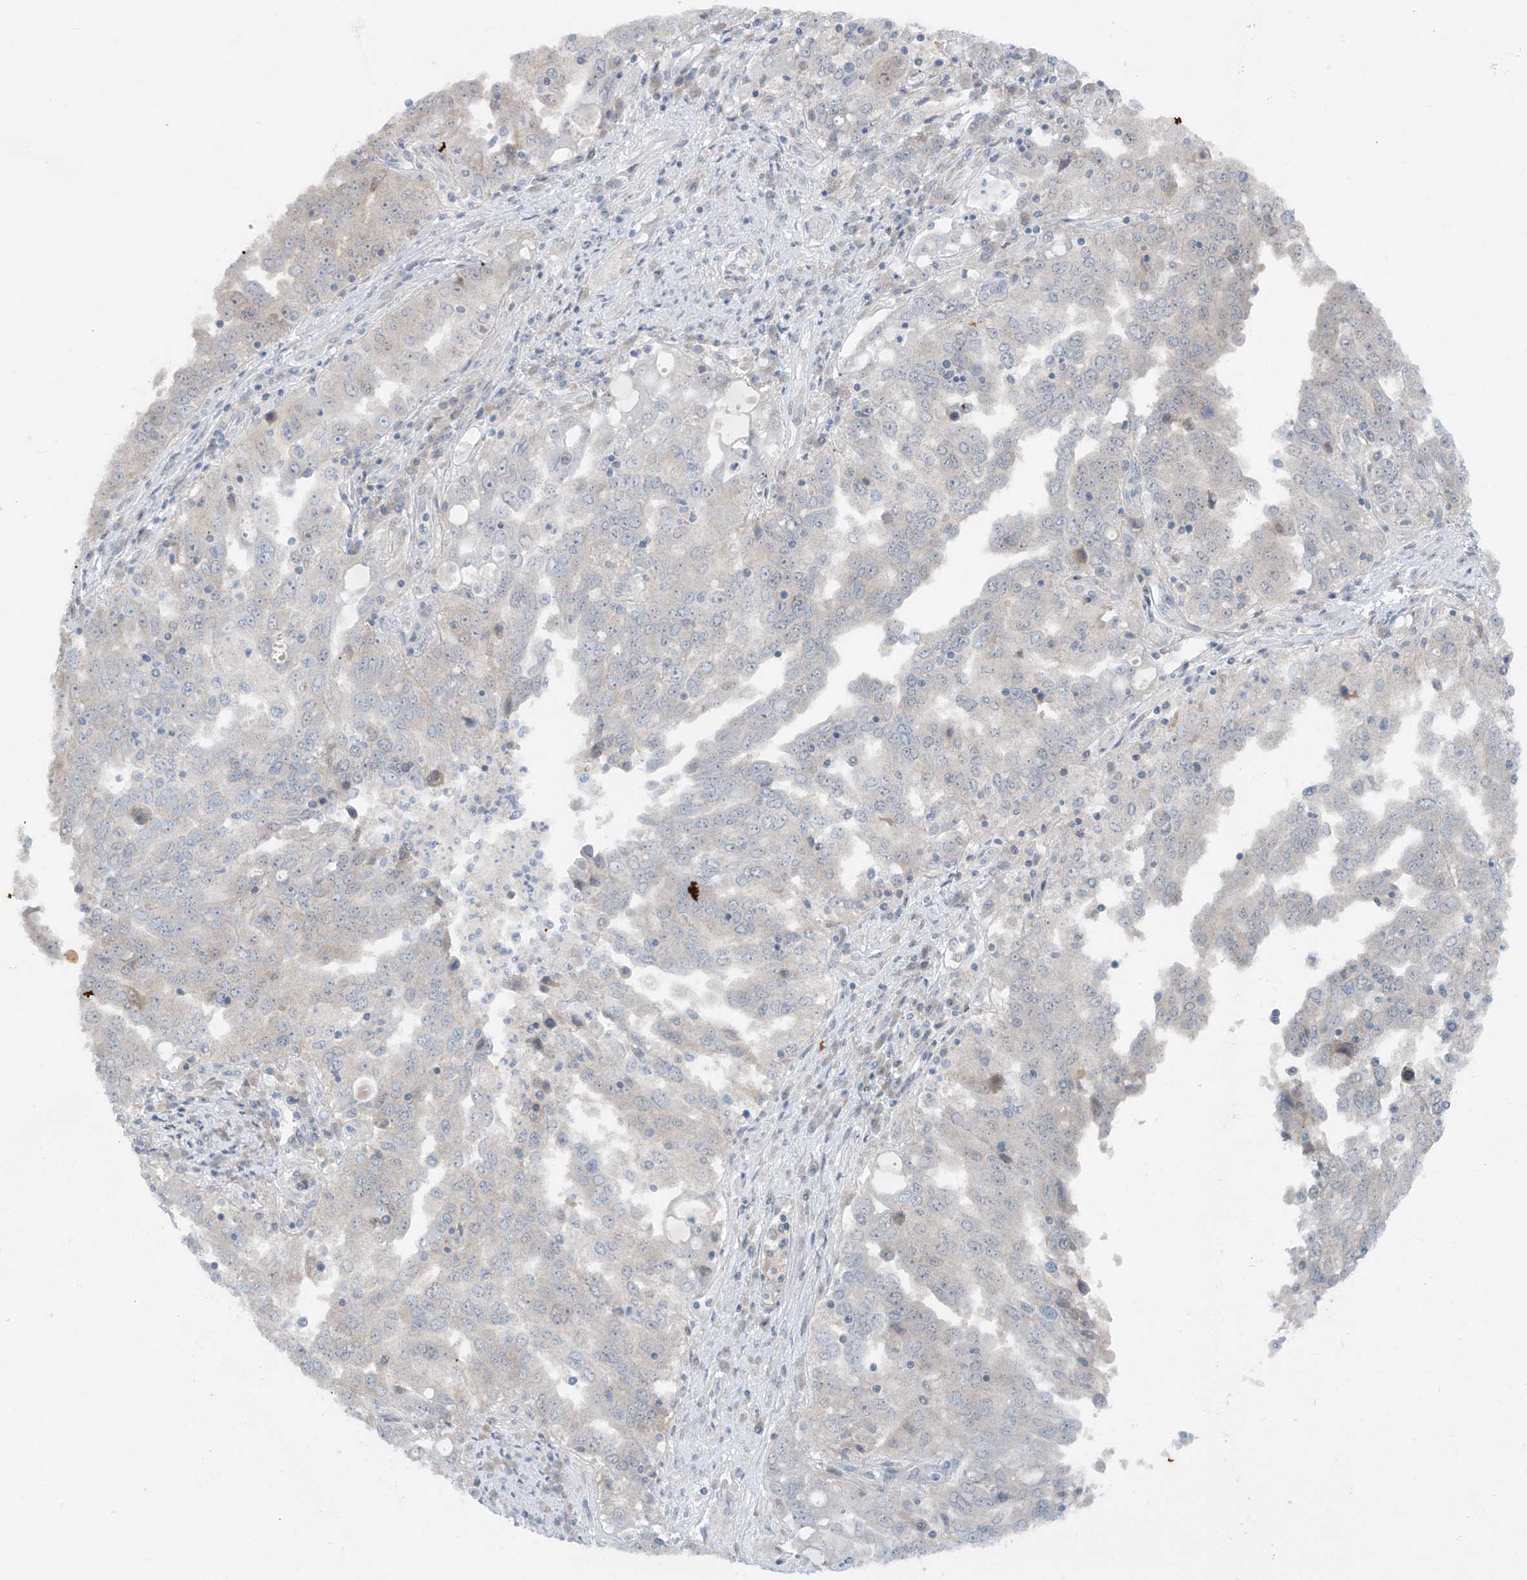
{"staining": {"intensity": "negative", "quantity": "none", "location": "none"}, "tissue": "ovarian cancer", "cell_type": "Tumor cells", "image_type": "cancer", "snomed": [{"axis": "morphology", "description": "Carcinoma, endometroid"}, {"axis": "topography", "description": "Ovary"}], "caption": "Histopathology image shows no protein positivity in tumor cells of endometroid carcinoma (ovarian) tissue.", "gene": "PPAT", "patient": {"sex": "female", "age": 62}}